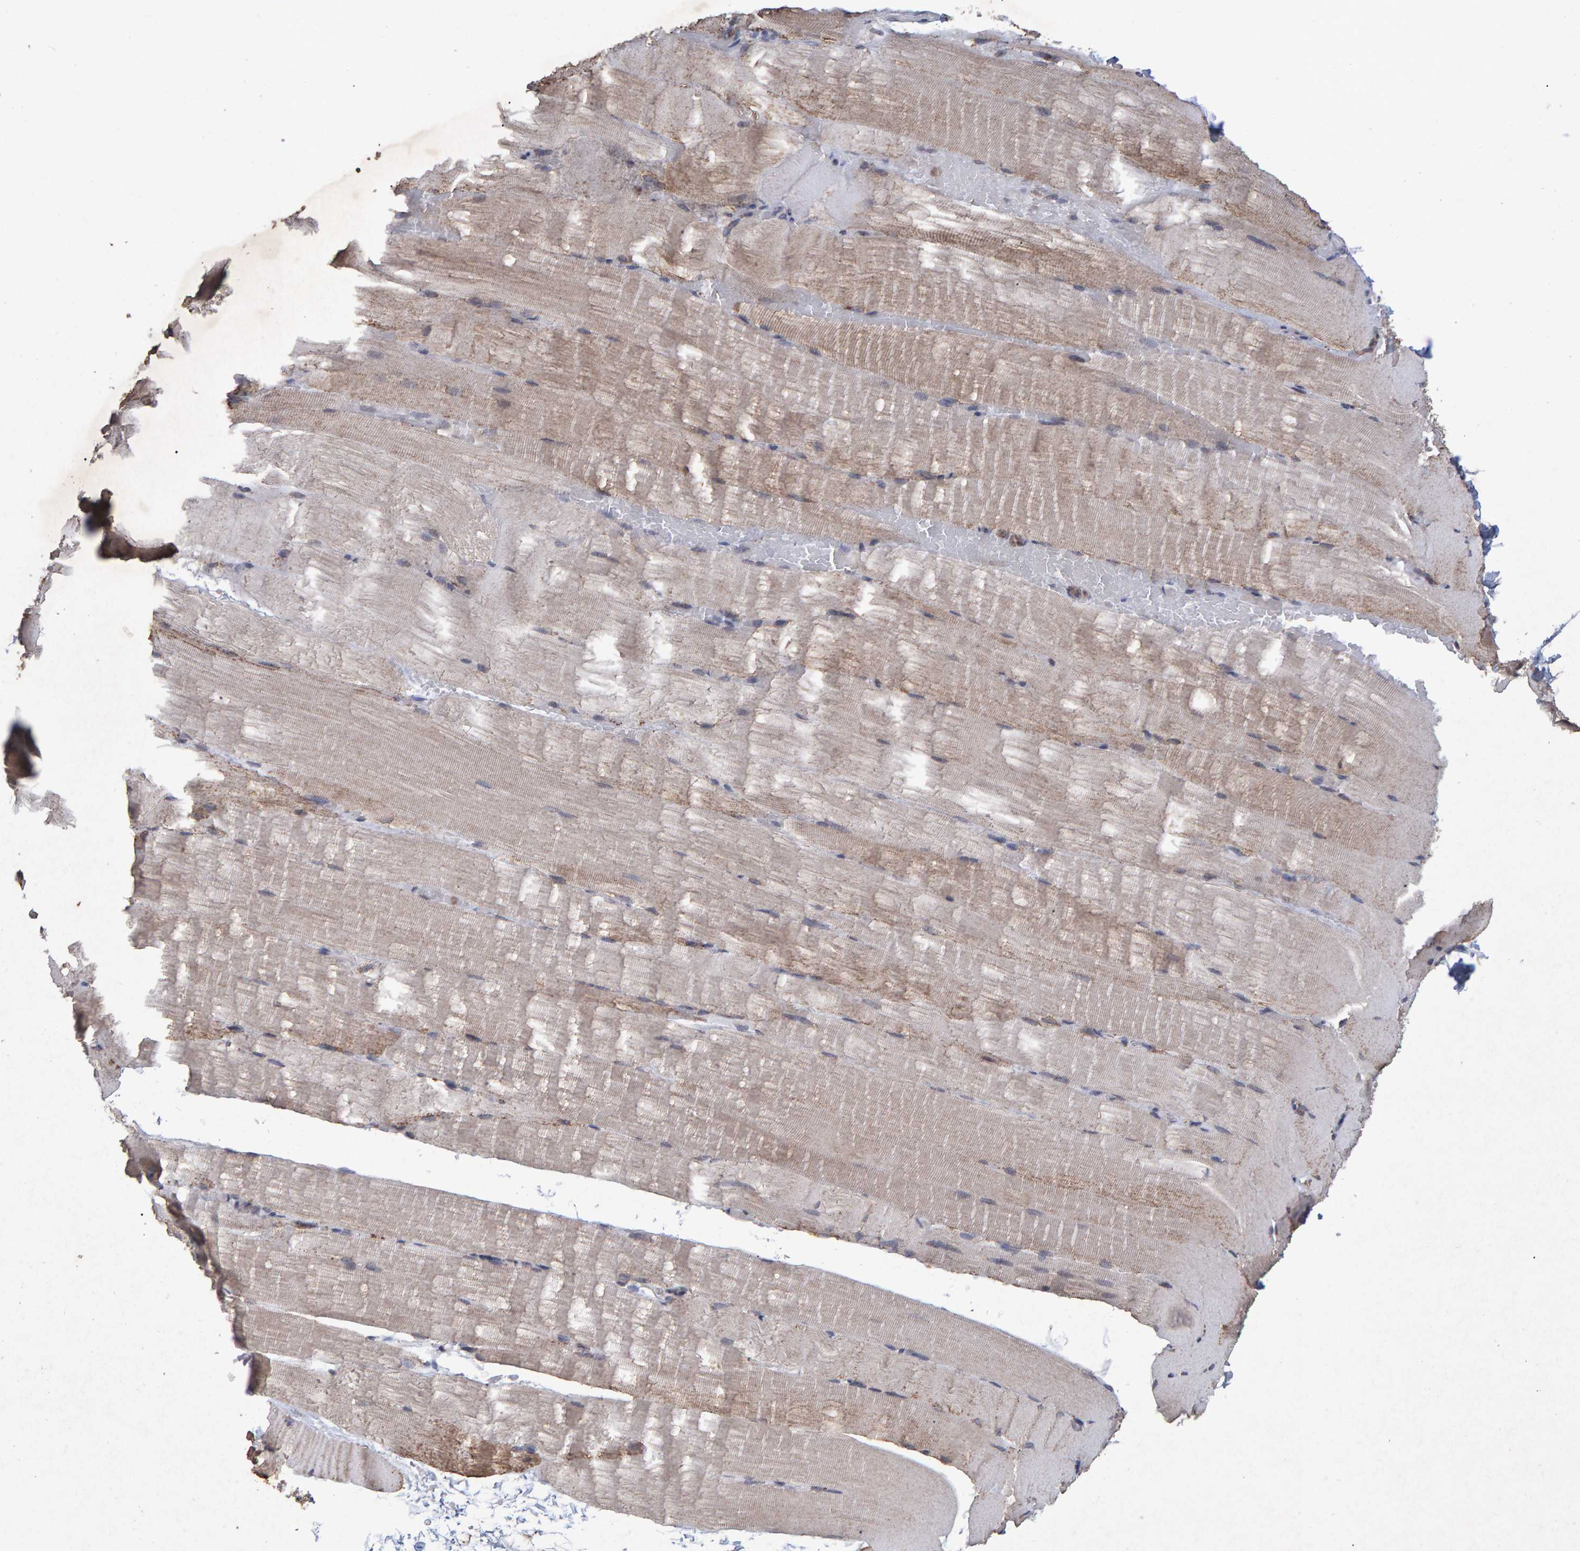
{"staining": {"intensity": "moderate", "quantity": "<25%", "location": "cytoplasmic/membranous"}, "tissue": "skeletal muscle", "cell_type": "Myocytes", "image_type": "normal", "snomed": [{"axis": "morphology", "description": "Normal tissue, NOS"}, {"axis": "topography", "description": "Skeletal muscle"}, {"axis": "topography", "description": "Parathyroid gland"}], "caption": "Immunohistochemical staining of normal human skeletal muscle displays <25% levels of moderate cytoplasmic/membranous protein positivity in about <25% of myocytes.", "gene": "GALC", "patient": {"sex": "female", "age": 37}}